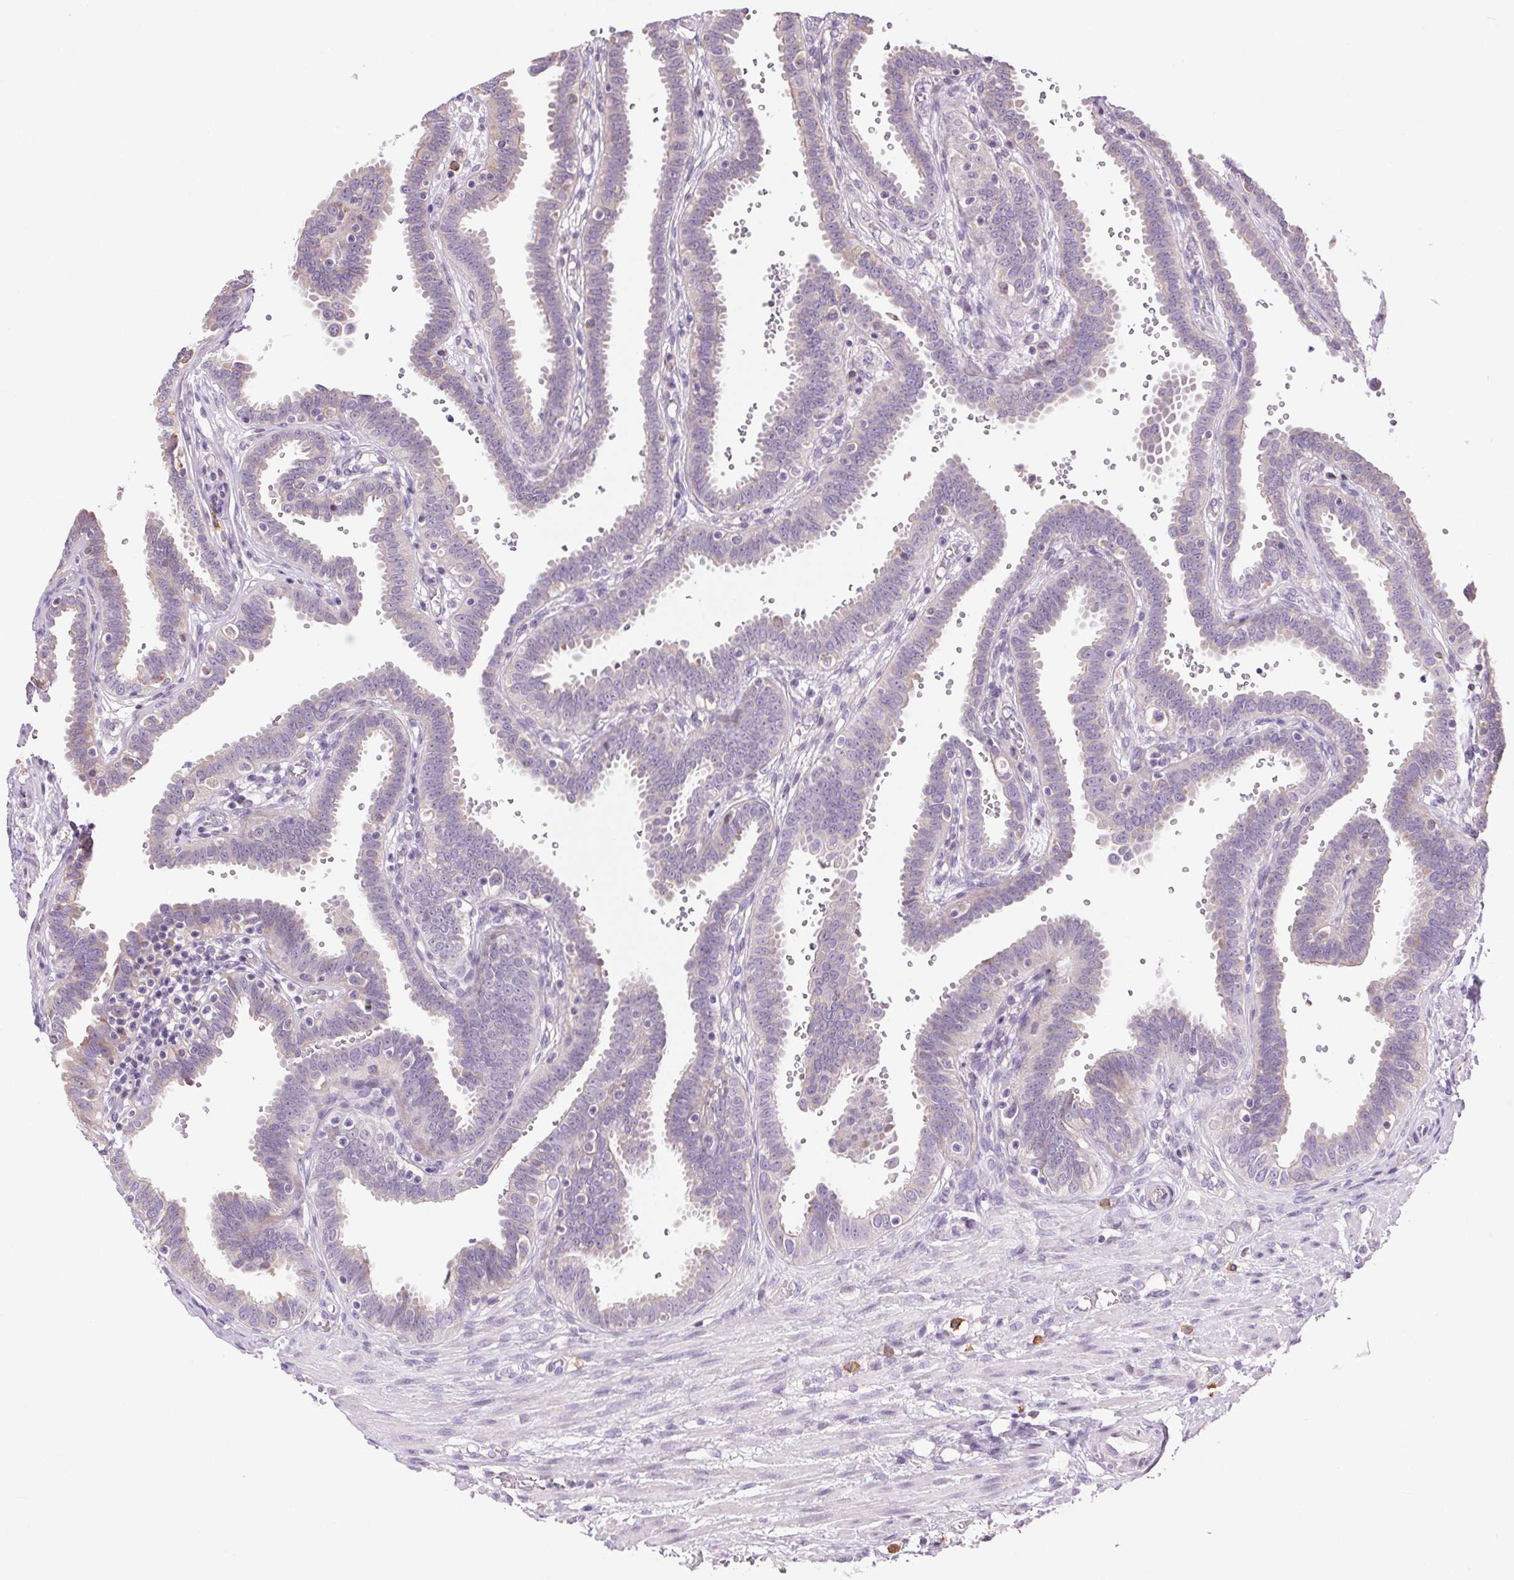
{"staining": {"intensity": "negative", "quantity": "none", "location": "none"}, "tissue": "fallopian tube", "cell_type": "Glandular cells", "image_type": "normal", "snomed": [{"axis": "morphology", "description": "Normal tissue, NOS"}, {"axis": "topography", "description": "Fallopian tube"}], "caption": "The micrograph displays no significant expression in glandular cells of fallopian tube.", "gene": "SNX31", "patient": {"sex": "female", "age": 37}}